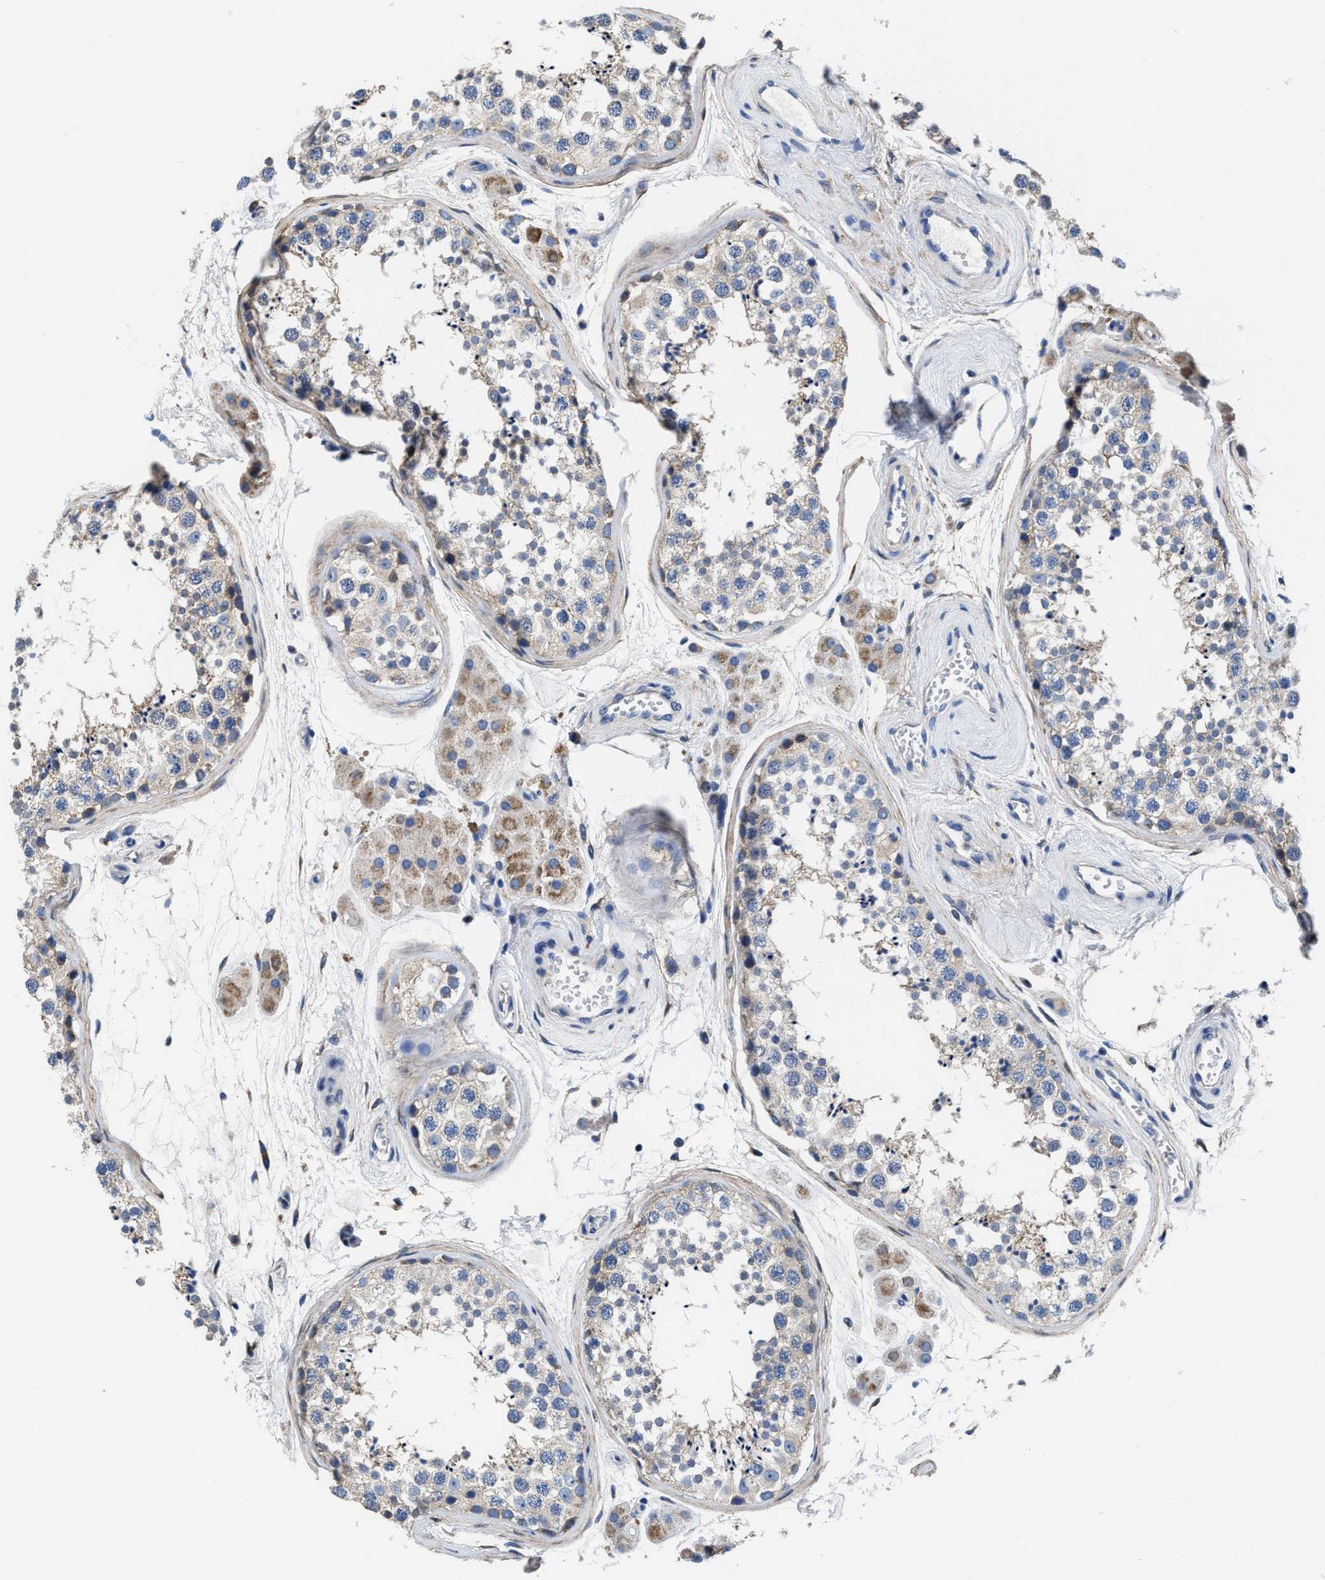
{"staining": {"intensity": "weak", "quantity": "<25%", "location": "cytoplasmic/membranous"}, "tissue": "testis", "cell_type": "Cells in seminiferous ducts", "image_type": "normal", "snomed": [{"axis": "morphology", "description": "Normal tissue, NOS"}, {"axis": "topography", "description": "Testis"}], "caption": "This is an immunohistochemistry photomicrograph of normal testis. There is no staining in cells in seminiferous ducts.", "gene": "TMEM30A", "patient": {"sex": "male", "age": 56}}